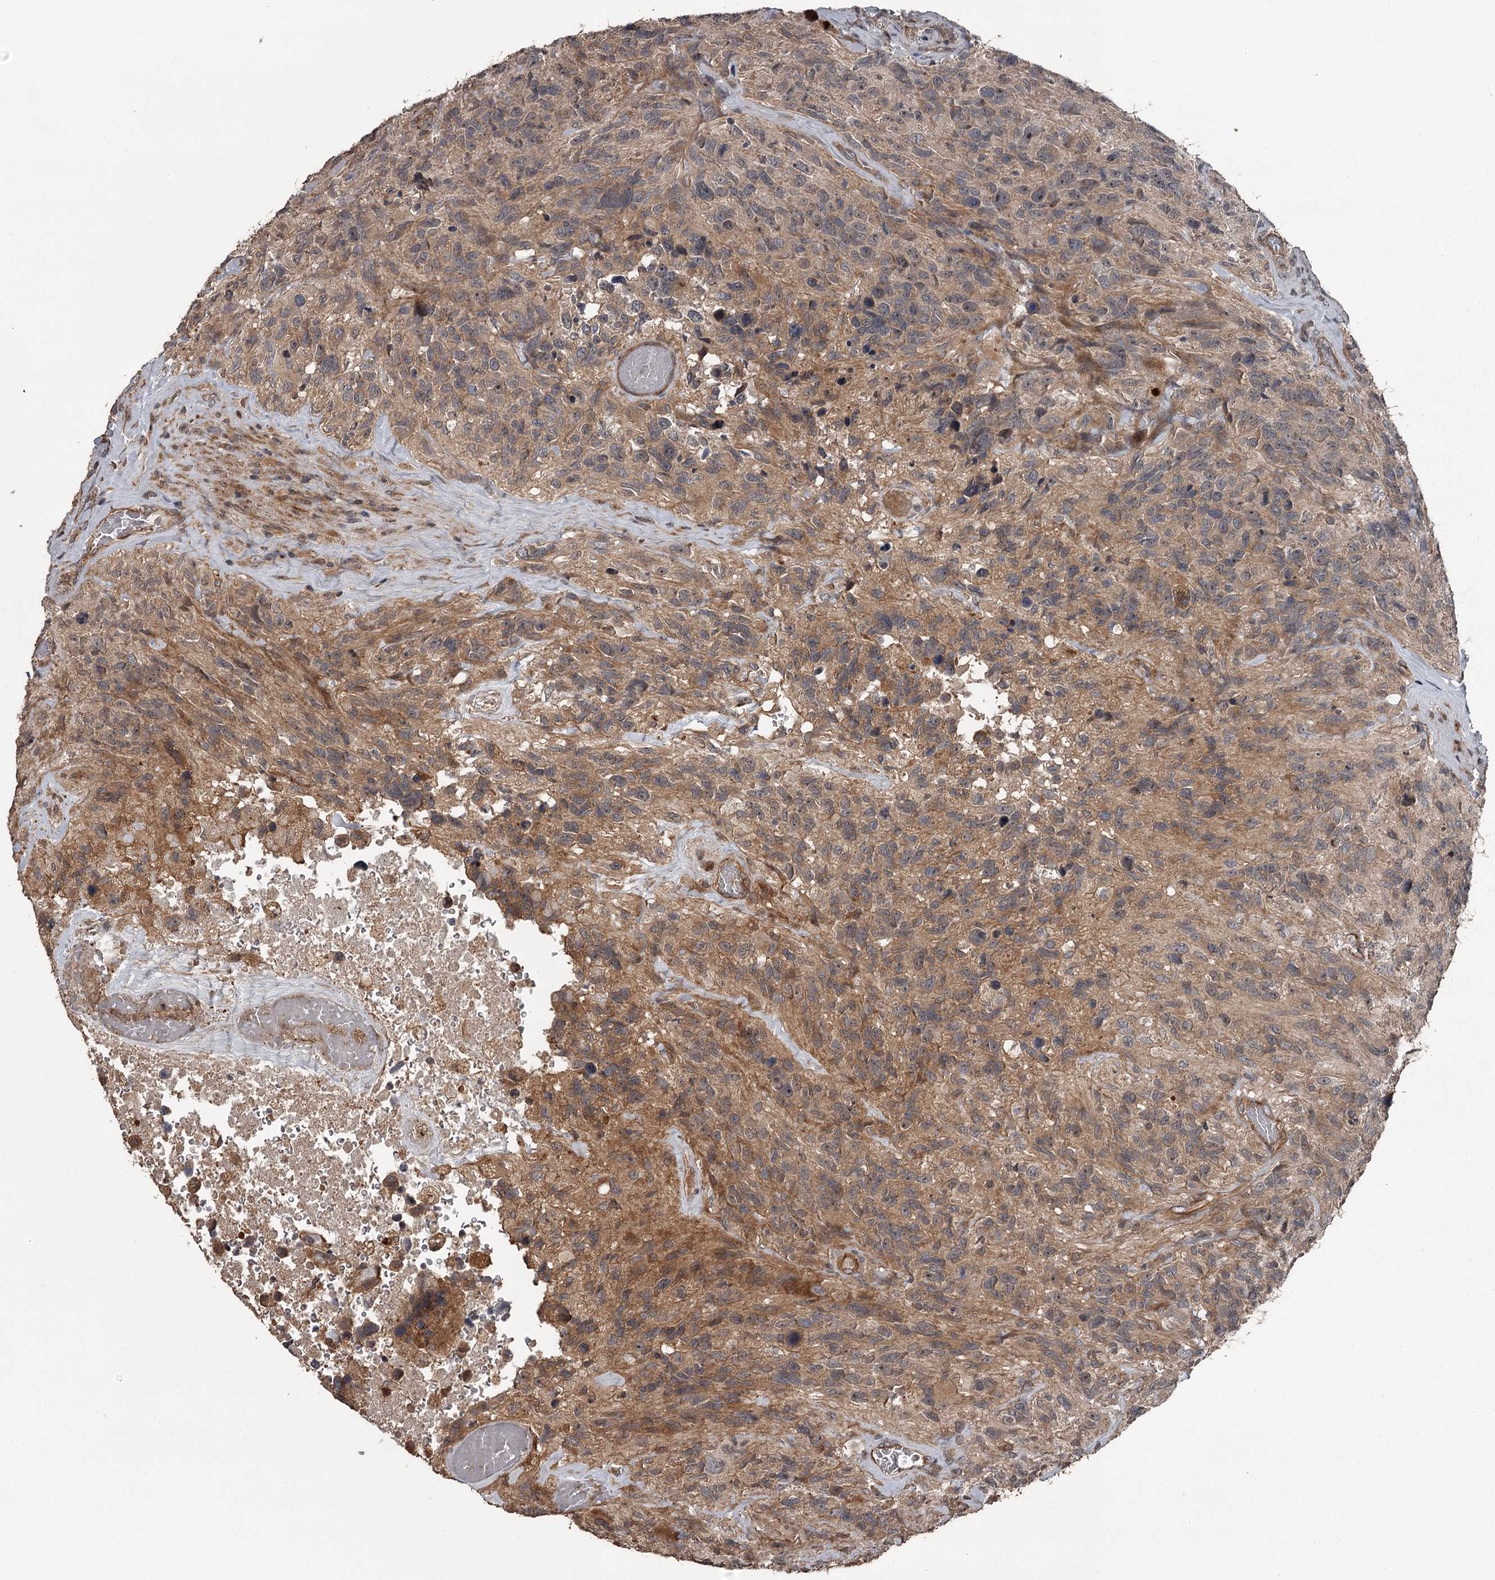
{"staining": {"intensity": "moderate", "quantity": "<25%", "location": "cytoplasmic/membranous"}, "tissue": "glioma", "cell_type": "Tumor cells", "image_type": "cancer", "snomed": [{"axis": "morphology", "description": "Glioma, malignant, High grade"}, {"axis": "topography", "description": "Brain"}], "caption": "Immunohistochemistry (IHC) micrograph of human high-grade glioma (malignant) stained for a protein (brown), which exhibits low levels of moderate cytoplasmic/membranous positivity in about <25% of tumor cells.", "gene": "RAB21", "patient": {"sex": "male", "age": 69}}